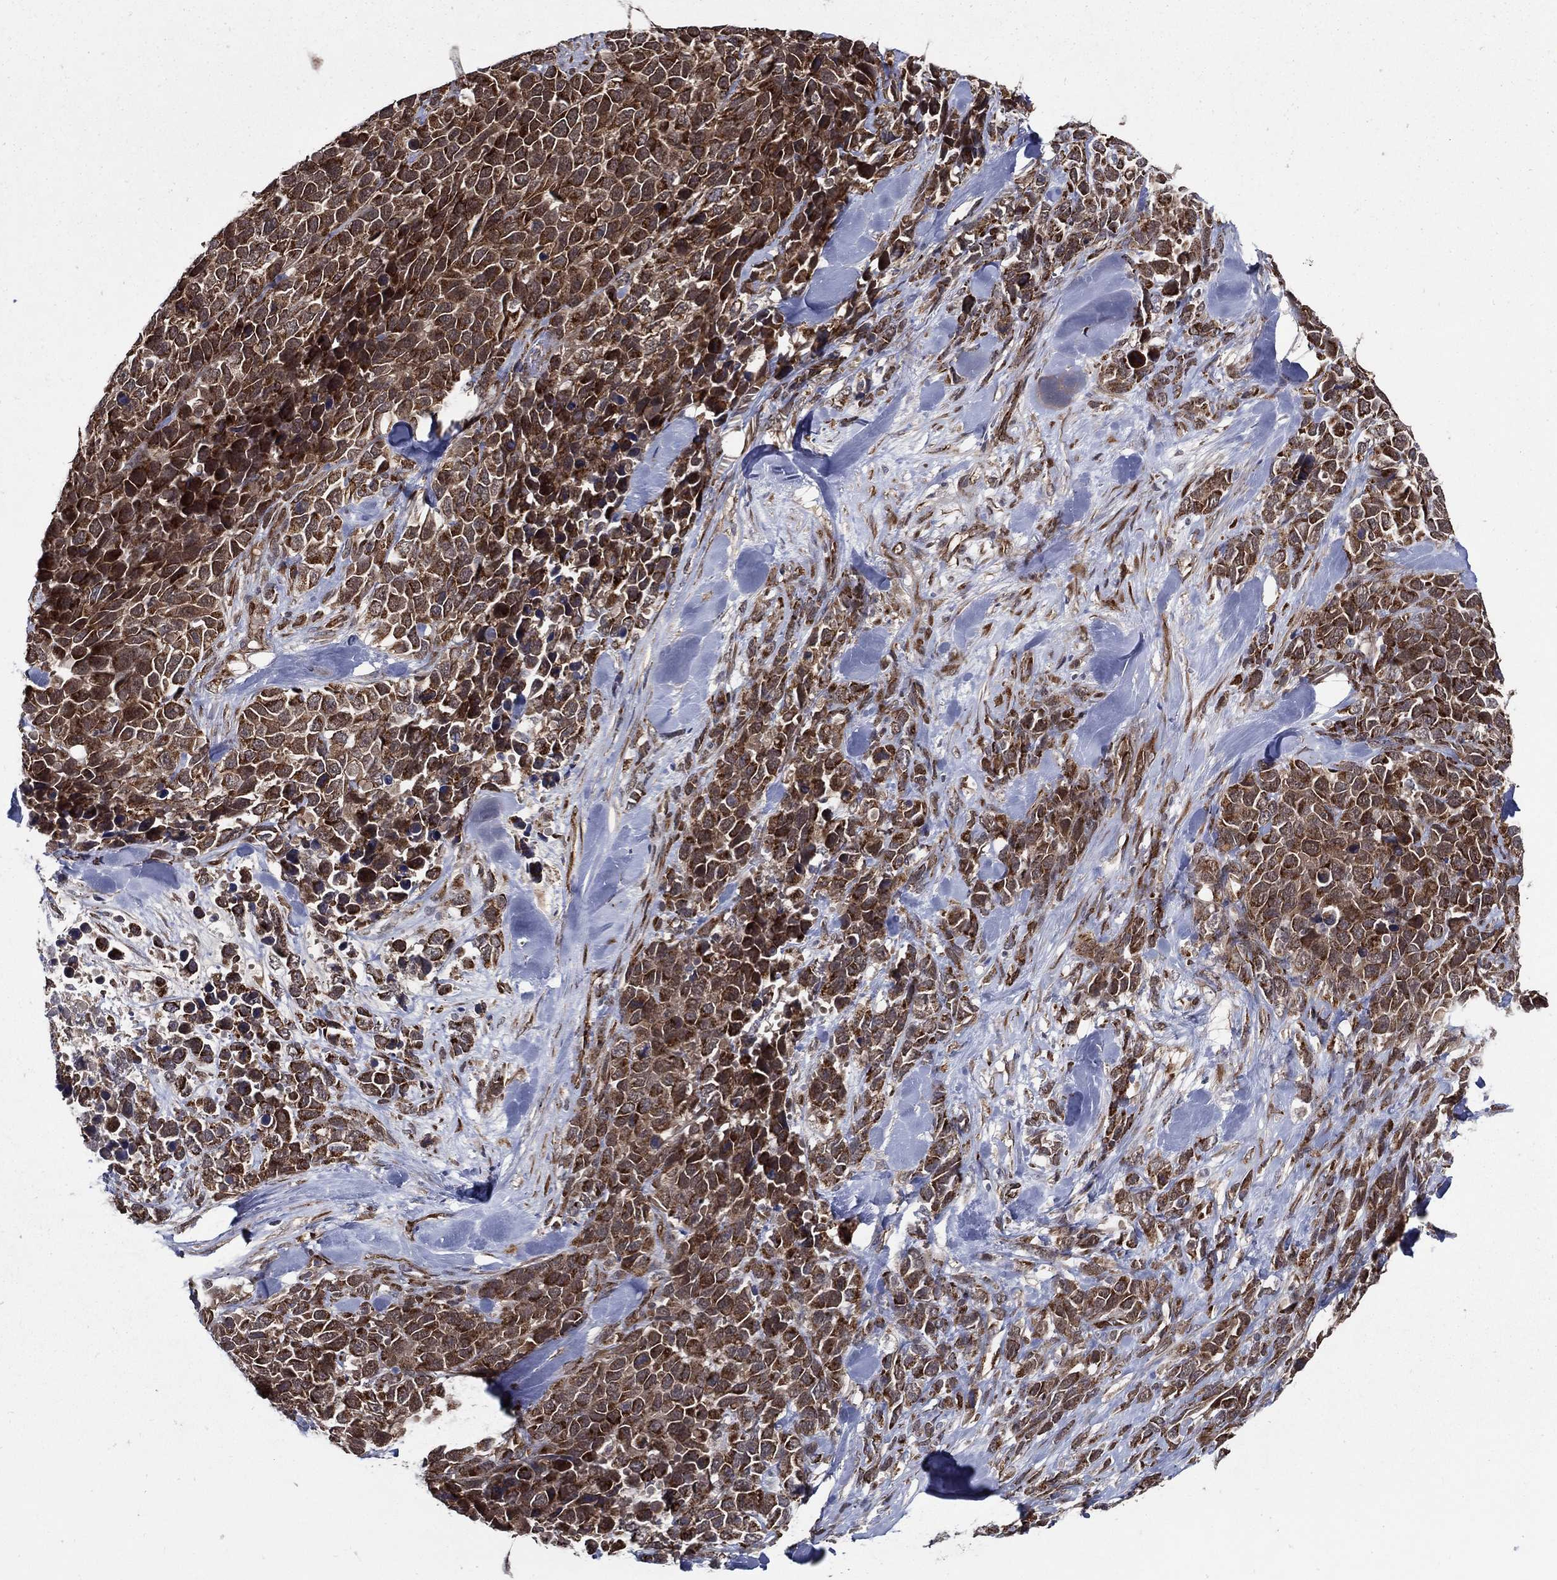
{"staining": {"intensity": "moderate", "quantity": ">75%", "location": "cytoplasmic/membranous"}, "tissue": "melanoma", "cell_type": "Tumor cells", "image_type": "cancer", "snomed": [{"axis": "morphology", "description": "Malignant melanoma, Metastatic site"}, {"axis": "topography", "description": "Skin"}], "caption": "Moderate cytoplasmic/membranous protein staining is appreciated in approximately >75% of tumor cells in melanoma.", "gene": "ARHGAP11A", "patient": {"sex": "male", "age": 84}}